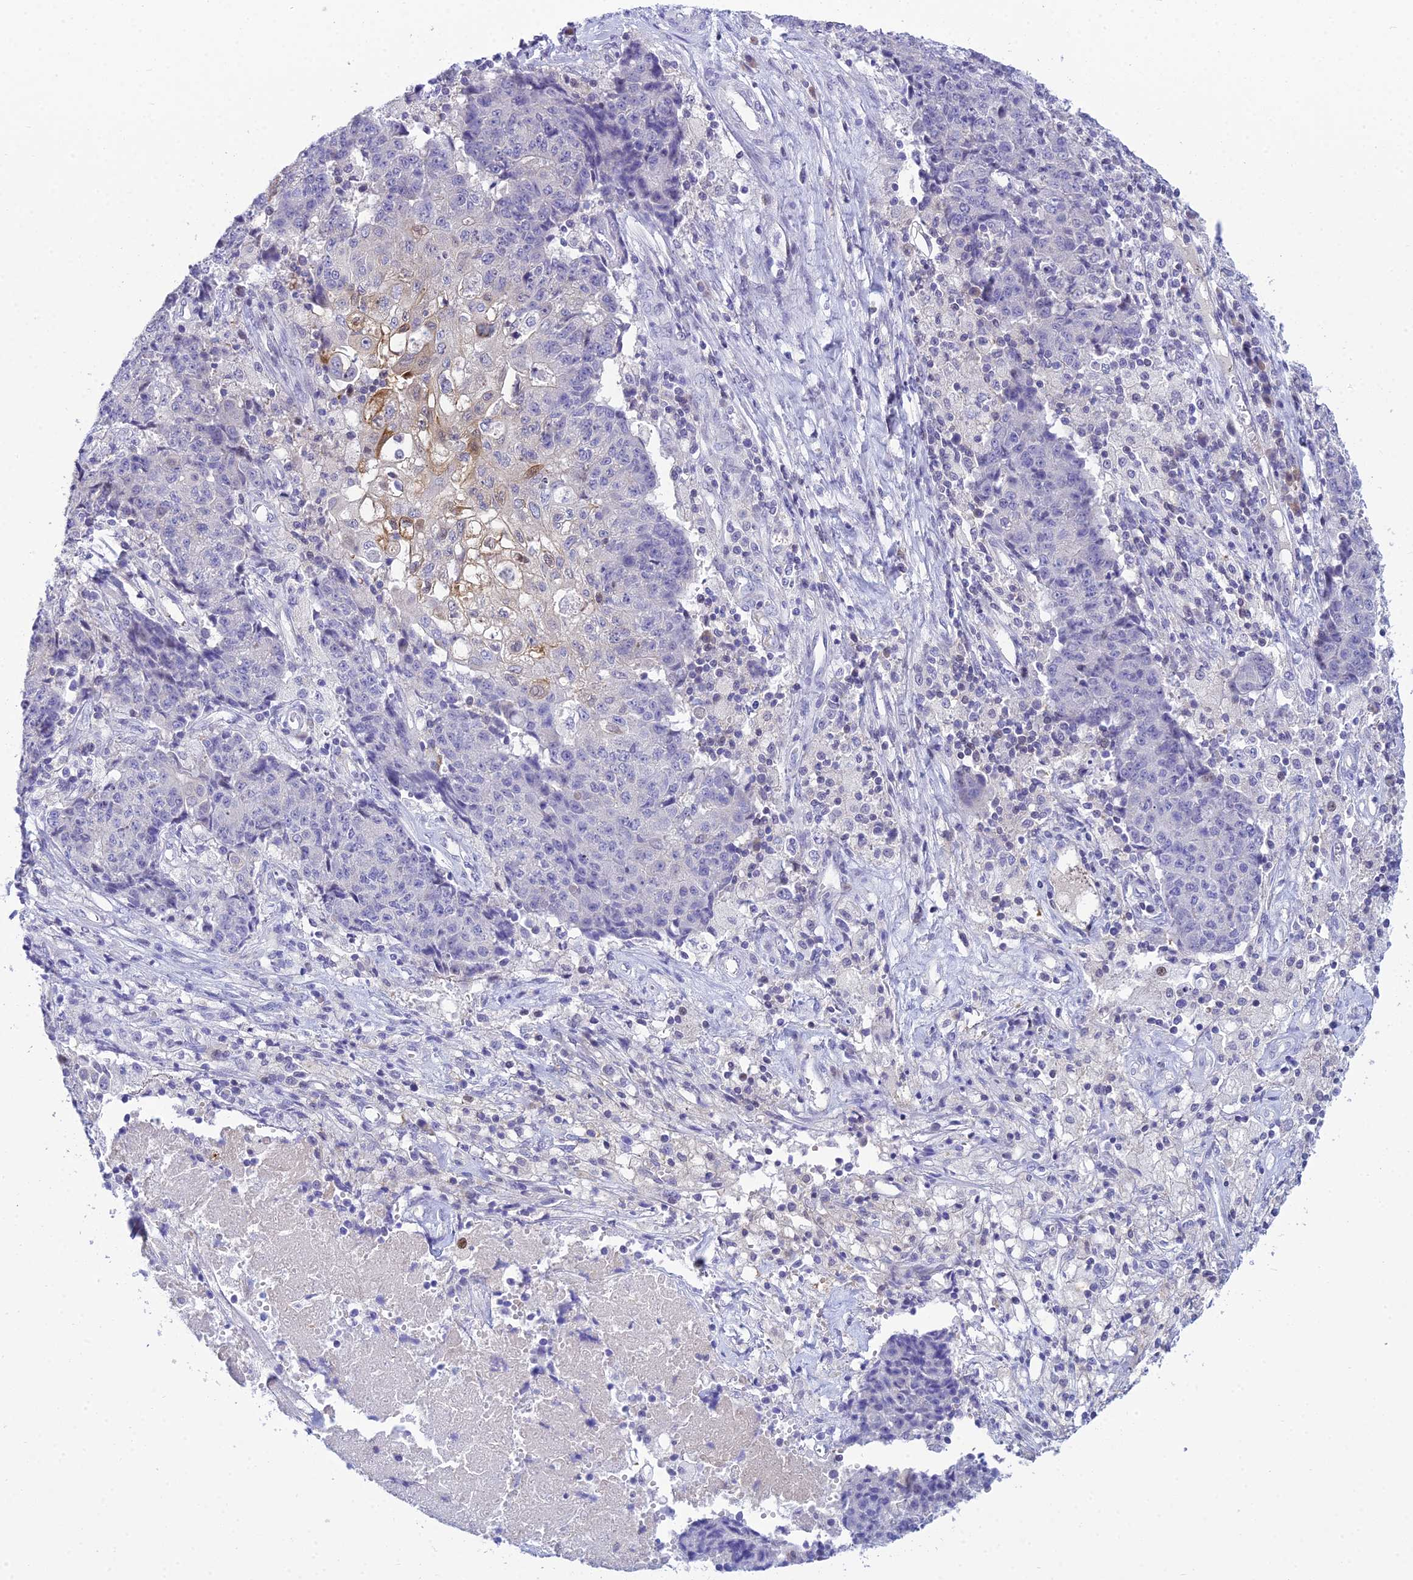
{"staining": {"intensity": "negative", "quantity": "none", "location": "none"}, "tissue": "ovarian cancer", "cell_type": "Tumor cells", "image_type": "cancer", "snomed": [{"axis": "morphology", "description": "Carcinoma, endometroid"}, {"axis": "topography", "description": "Ovary"}], "caption": "High power microscopy micrograph of an immunohistochemistry photomicrograph of endometroid carcinoma (ovarian), revealing no significant staining in tumor cells.", "gene": "ZMIZ1", "patient": {"sex": "female", "age": 42}}